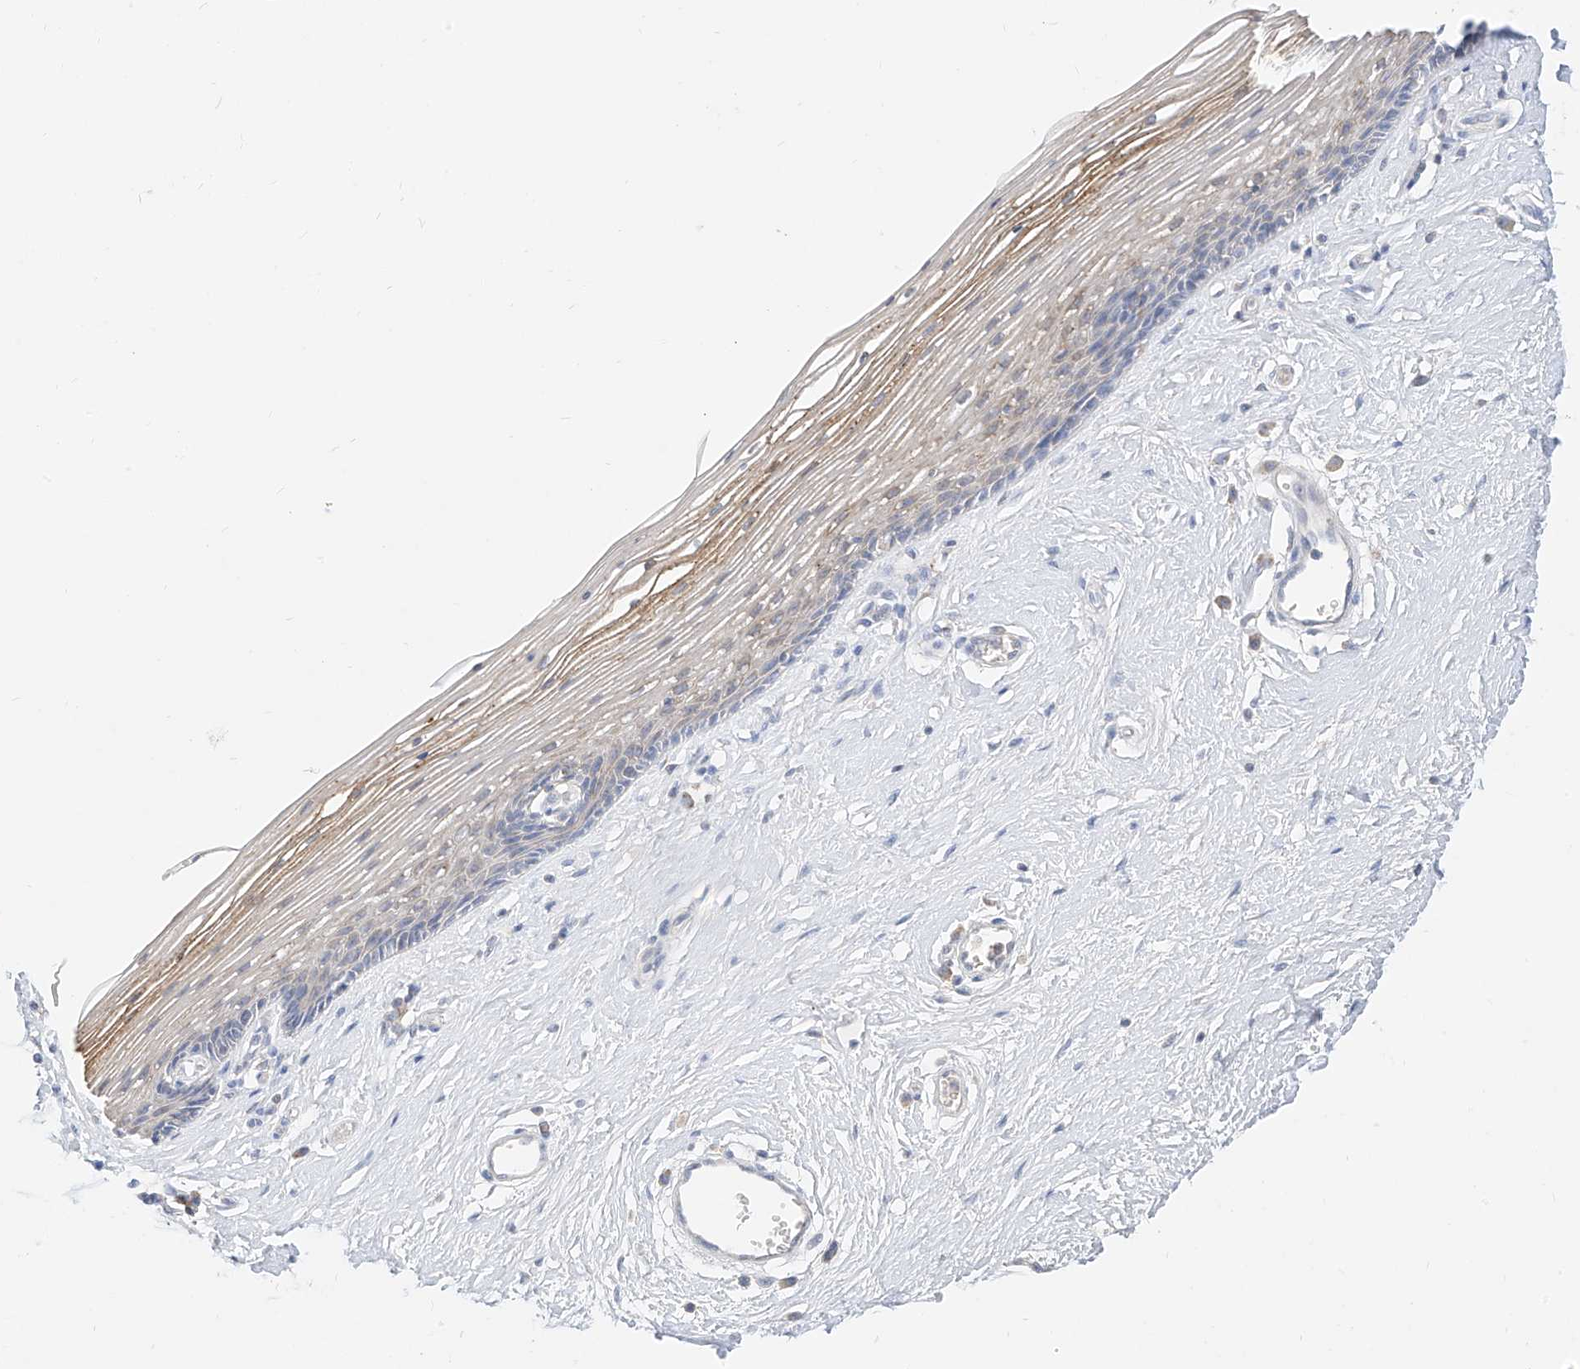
{"staining": {"intensity": "weak", "quantity": "<25%", "location": "cytoplasmic/membranous"}, "tissue": "vagina", "cell_type": "Squamous epithelial cells", "image_type": "normal", "snomed": [{"axis": "morphology", "description": "Normal tissue, NOS"}, {"axis": "topography", "description": "Vagina"}], "caption": "The photomicrograph reveals no significant positivity in squamous epithelial cells of vagina. (IHC, brightfield microscopy, high magnification).", "gene": "RASA2", "patient": {"sex": "female", "age": 46}}